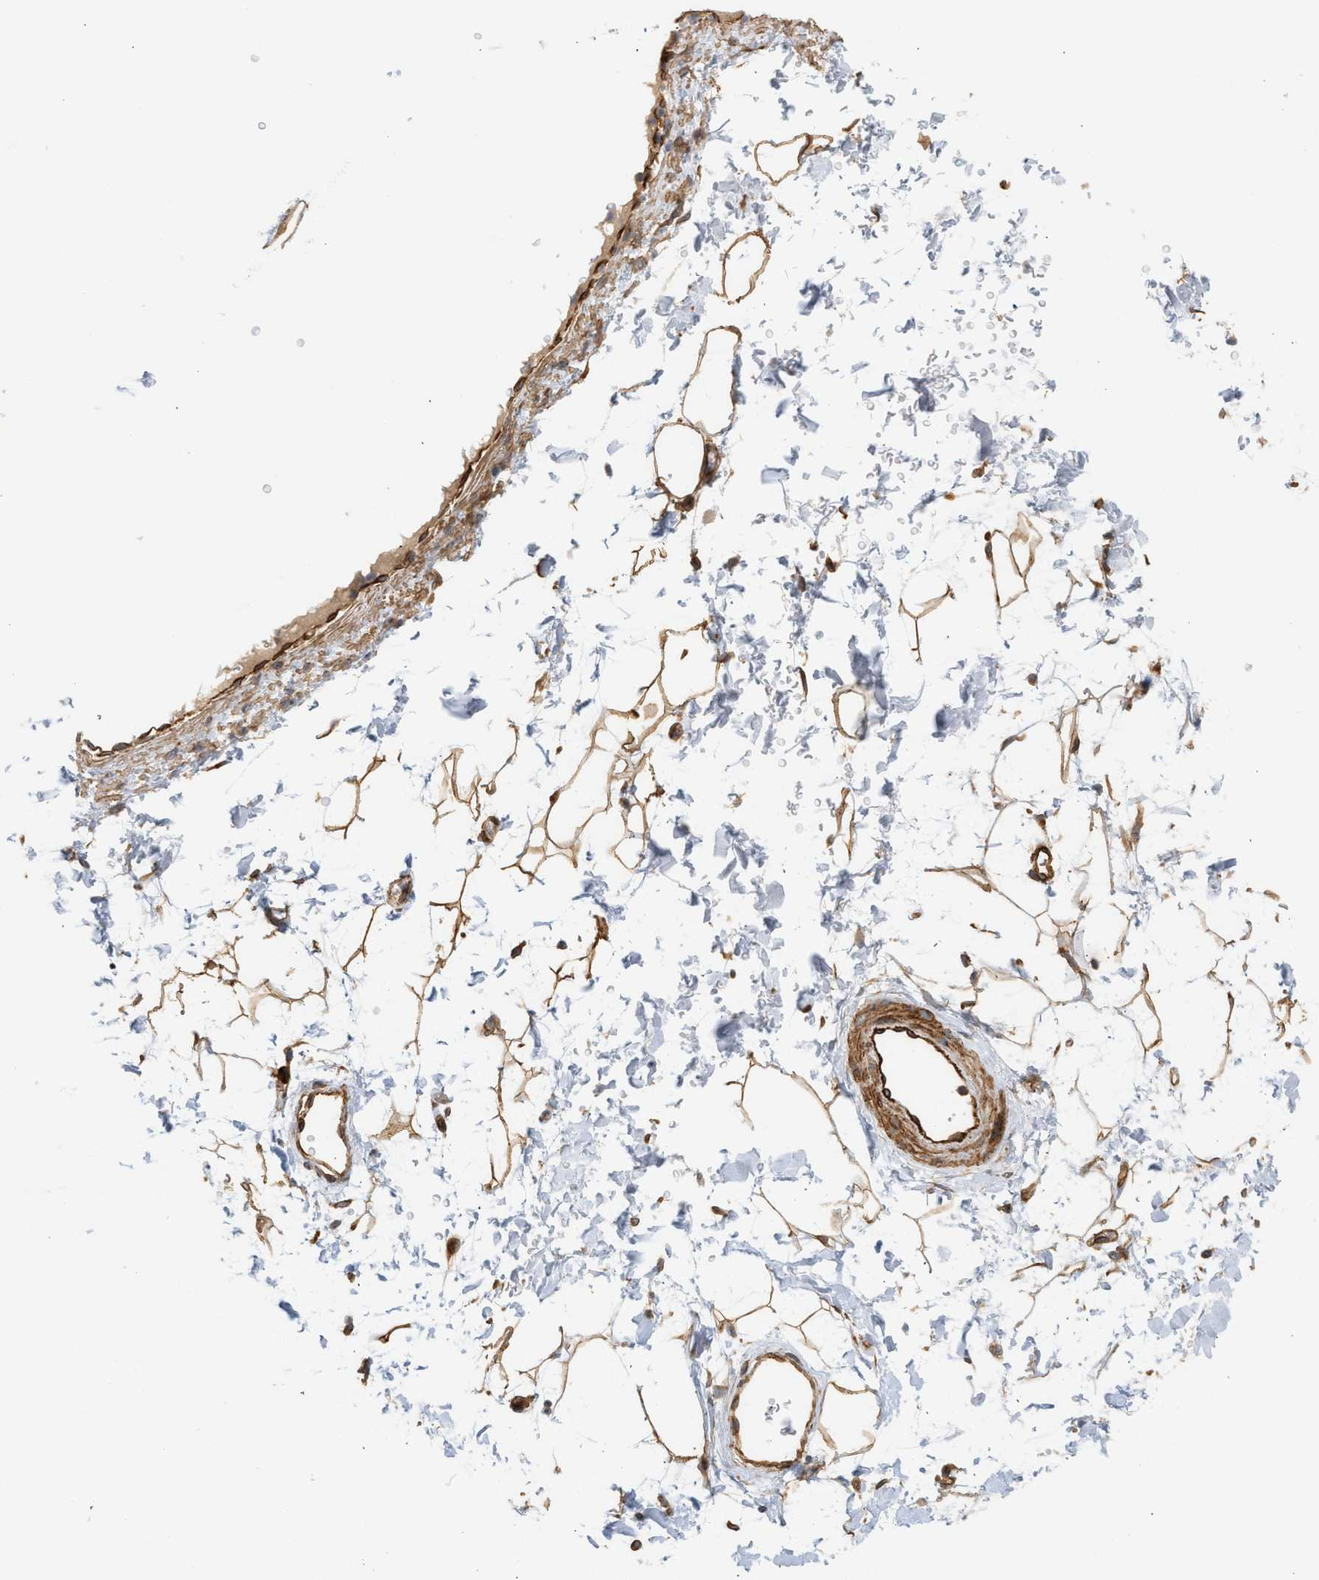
{"staining": {"intensity": "strong", "quantity": ">75%", "location": "cytoplasmic/membranous"}, "tissue": "adipose tissue", "cell_type": "Adipocytes", "image_type": "normal", "snomed": [{"axis": "morphology", "description": "Normal tissue, NOS"}, {"axis": "topography", "description": "Soft tissue"}], "caption": "Protein expression analysis of normal adipose tissue demonstrates strong cytoplasmic/membranous expression in about >75% of adipocytes. Nuclei are stained in blue.", "gene": "SVOP", "patient": {"sex": "male", "age": 72}}